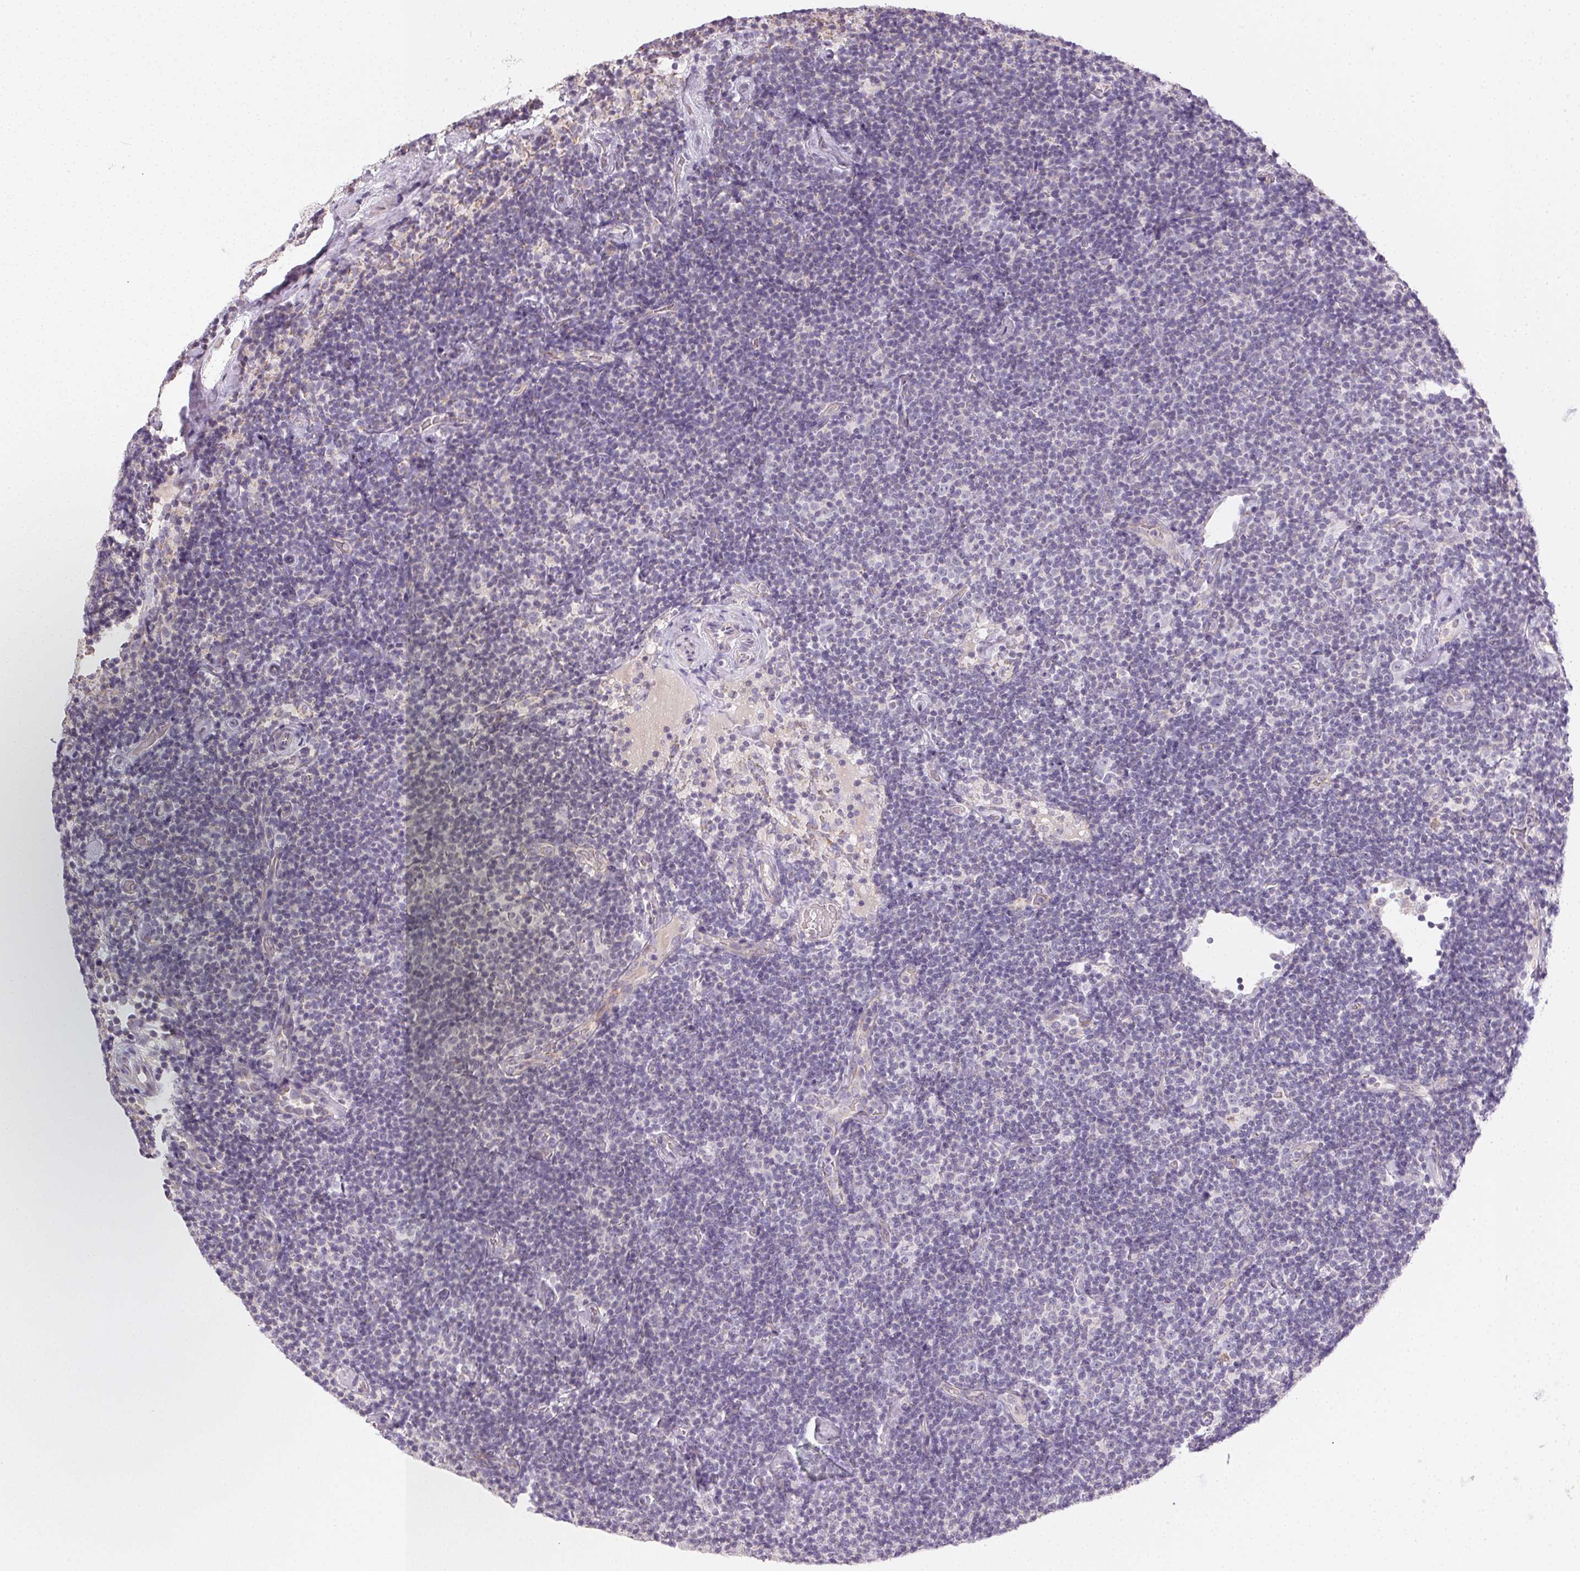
{"staining": {"intensity": "negative", "quantity": "none", "location": "none"}, "tissue": "lymphoma", "cell_type": "Tumor cells", "image_type": "cancer", "snomed": [{"axis": "morphology", "description": "Malignant lymphoma, non-Hodgkin's type, Low grade"}, {"axis": "topography", "description": "Lymph node"}], "caption": "The photomicrograph displays no staining of tumor cells in malignant lymphoma, non-Hodgkin's type (low-grade). (Stains: DAB IHC with hematoxylin counter stain, Microscopy: brightfield microscopy at high magnification).", "gene": "SMYD1", "patient": {"sex": "male", "age": 81}}